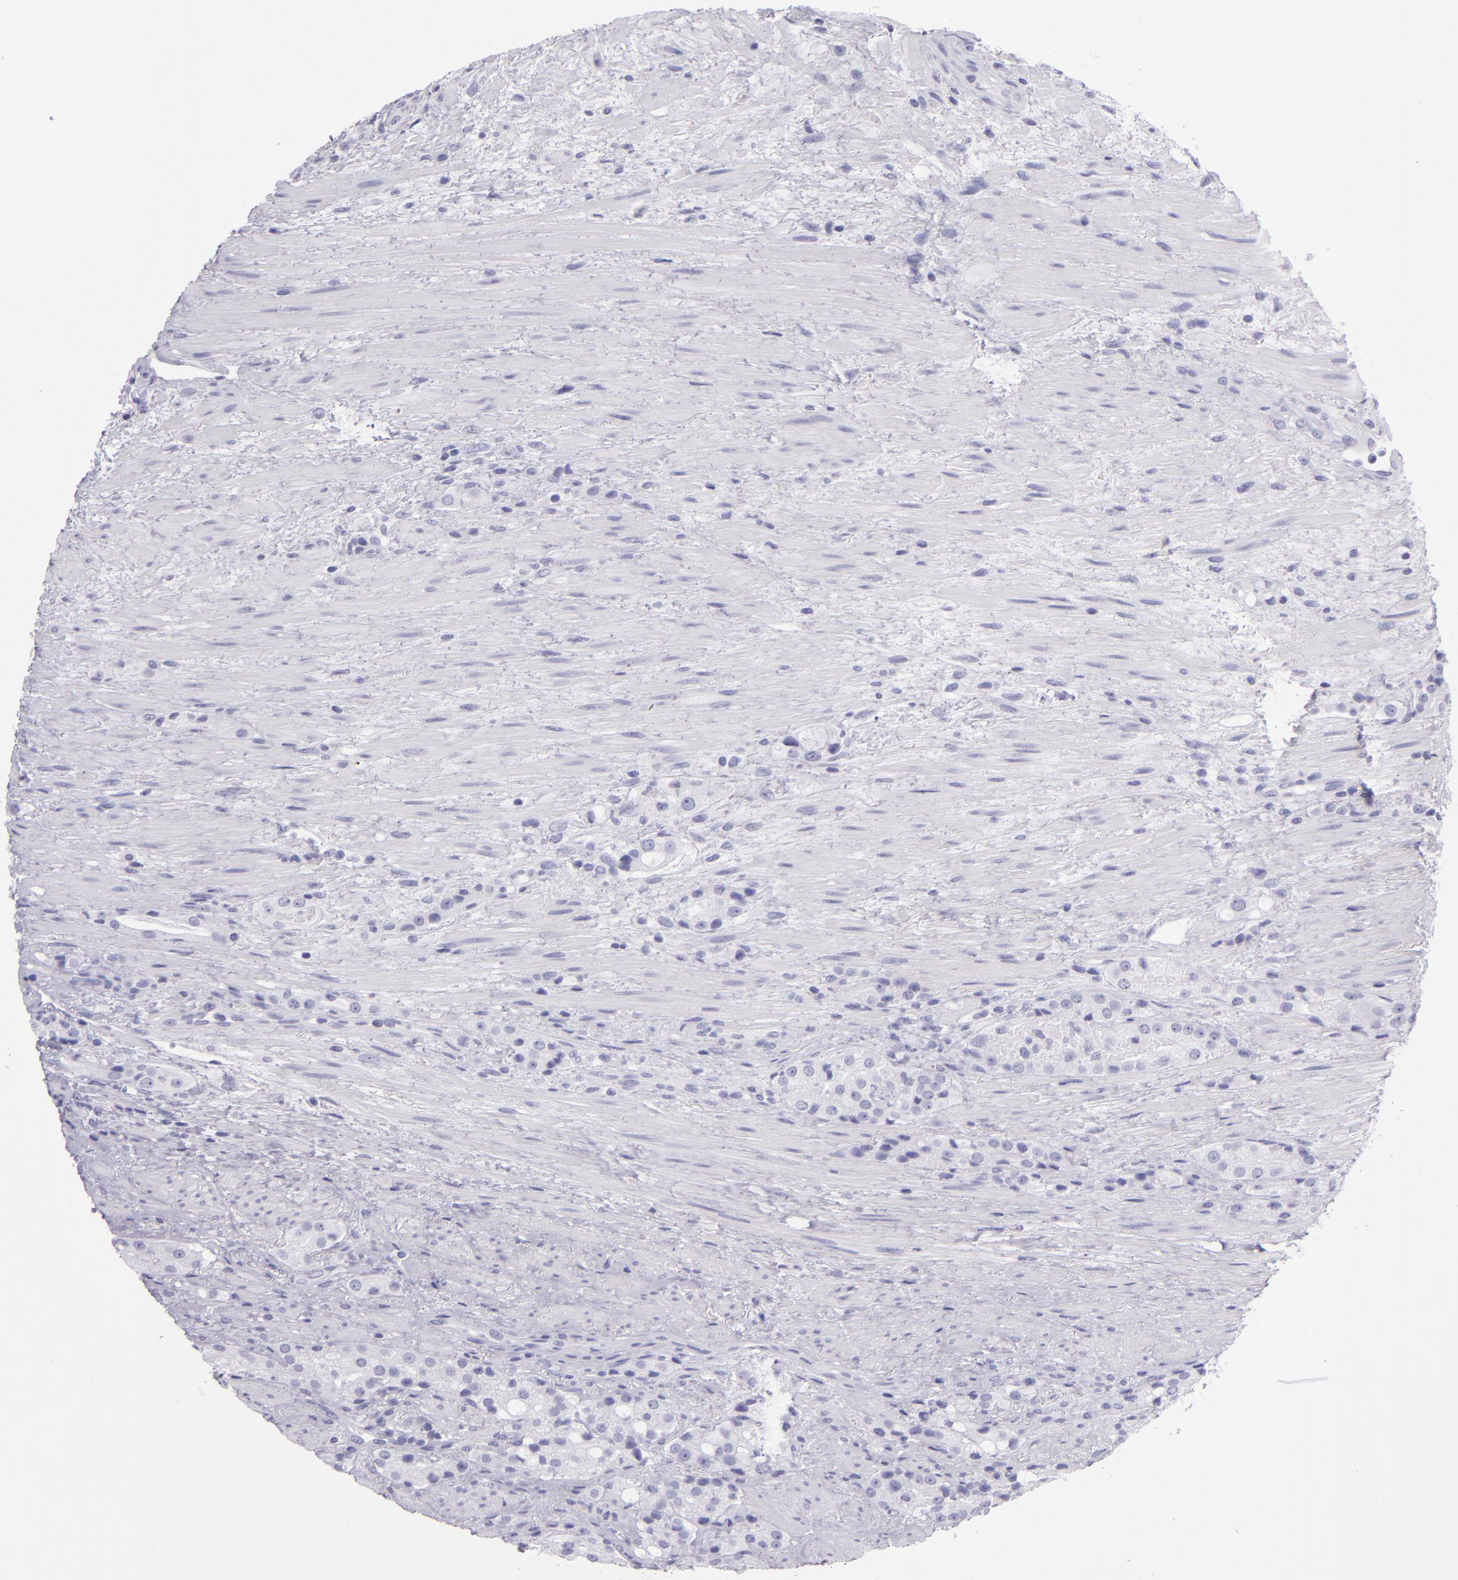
{"staining": {"intensity": "negative", "quantity": "none", "location": "none"}, "tissue": "prostate cancer", "cell_type": "Tumor cells", "image_type": "cancer", "snomed": [{"axis": "morphology", "description": "Adenocarcinoma, High grade"}, {"axis": "topography", "description": "Prostate"}], "caption": "This is a micrograph of immunohistochemistry staining of prostate cancer, which shows no expression in tumor cells.", "gene": "CR2", "patient": {"sex": "male", "age": 72}}